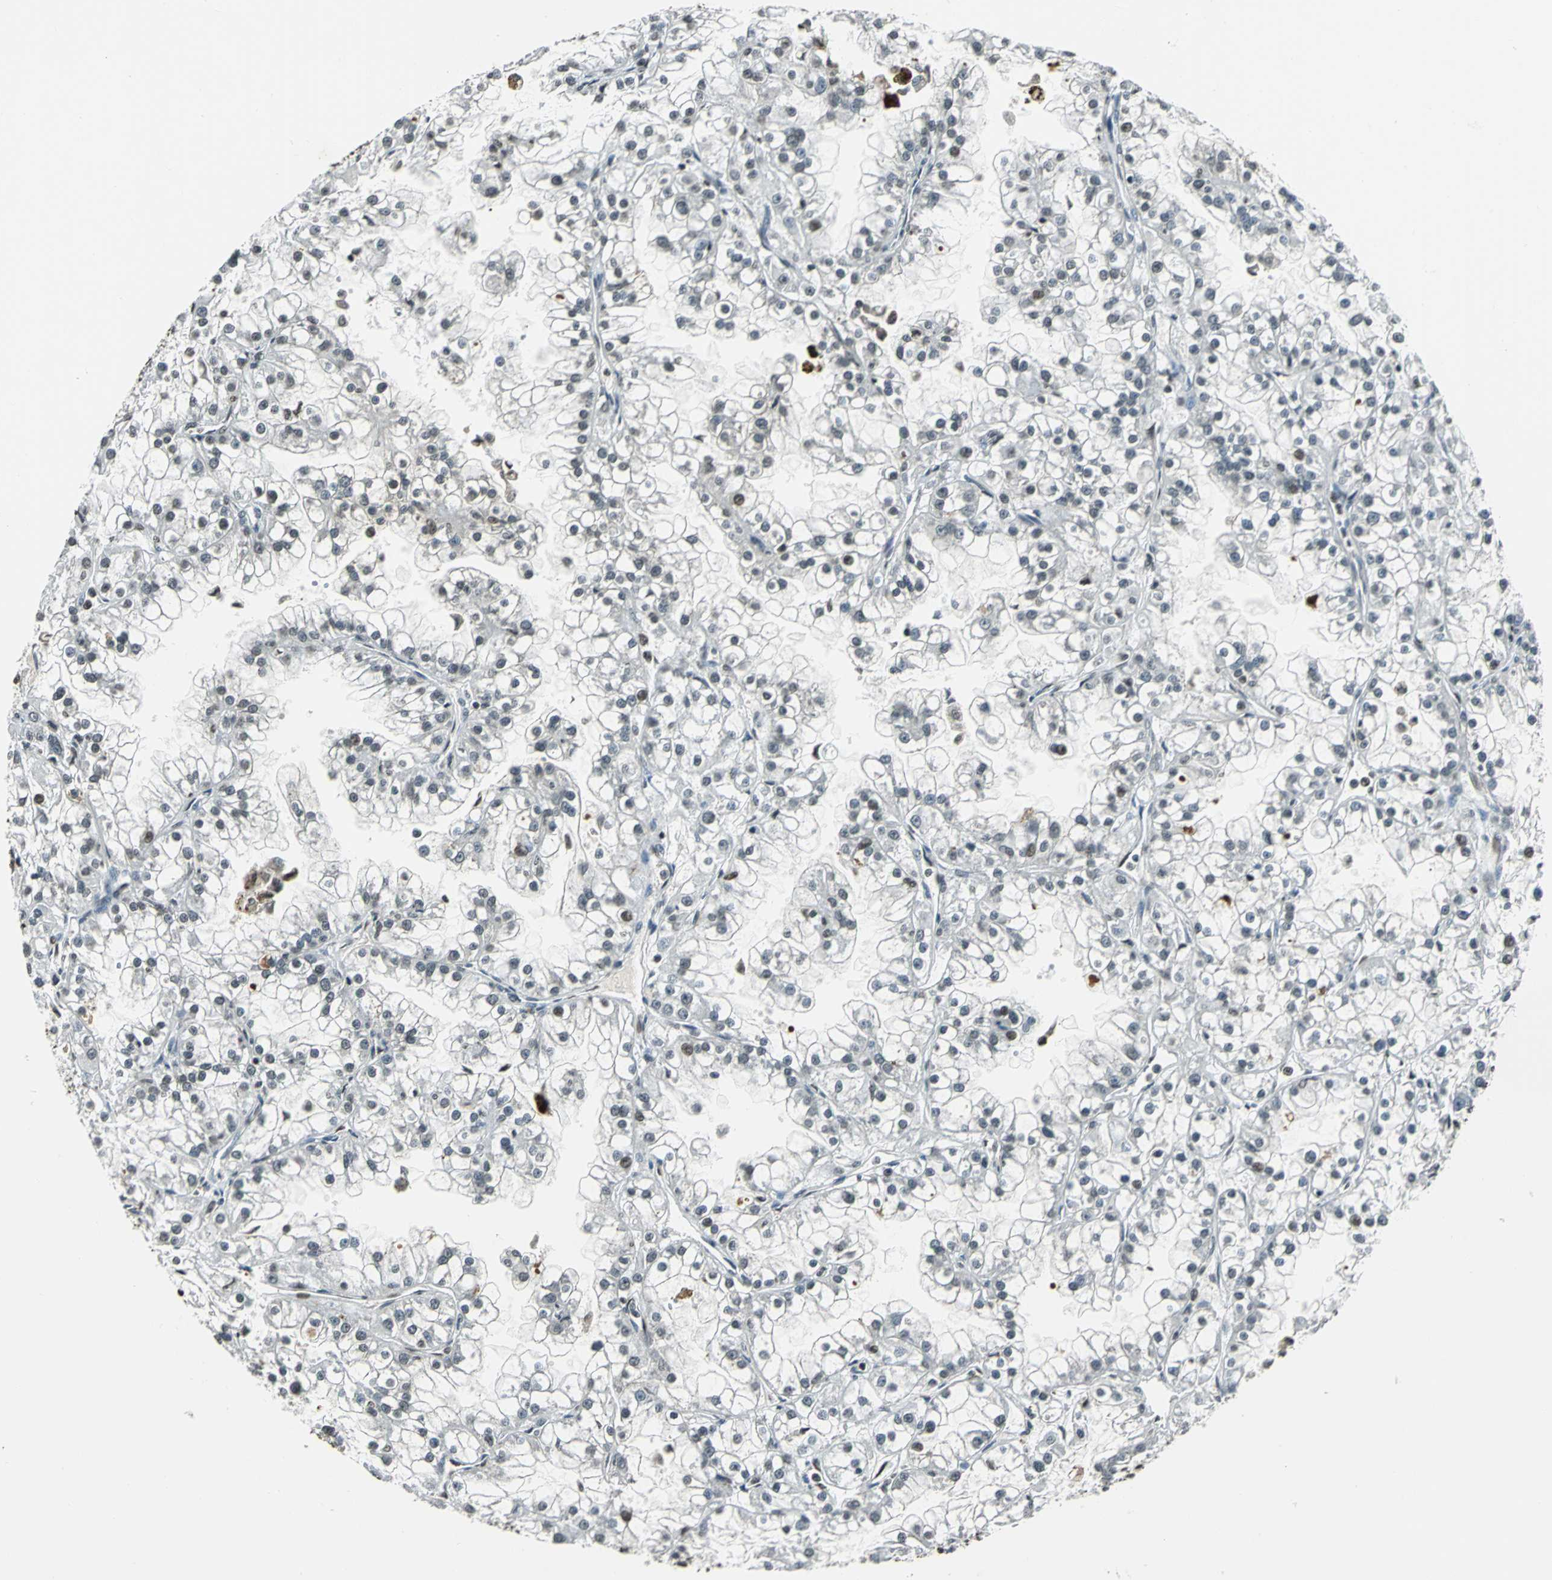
{"staining": {"intensity": "moderate", "quantity": "<25%", "location": "nuclear"}, "tissue": "renal cancer", "cell_type": "Tumor cells", "image_type": "cancer", "snomed": [{"axis": "morphology", "description": "Adenocarcinoma, NOS"}, {"axis": "topography", "description": "Kidney"}], "caption": "Adenocarcinoma (renal) stained with a brown dye exhibits moderate nuclear positive positivity in about <25% of tumor cells.", "gene": "MCM4", "patient": {"sex": "female", "age": 52}}